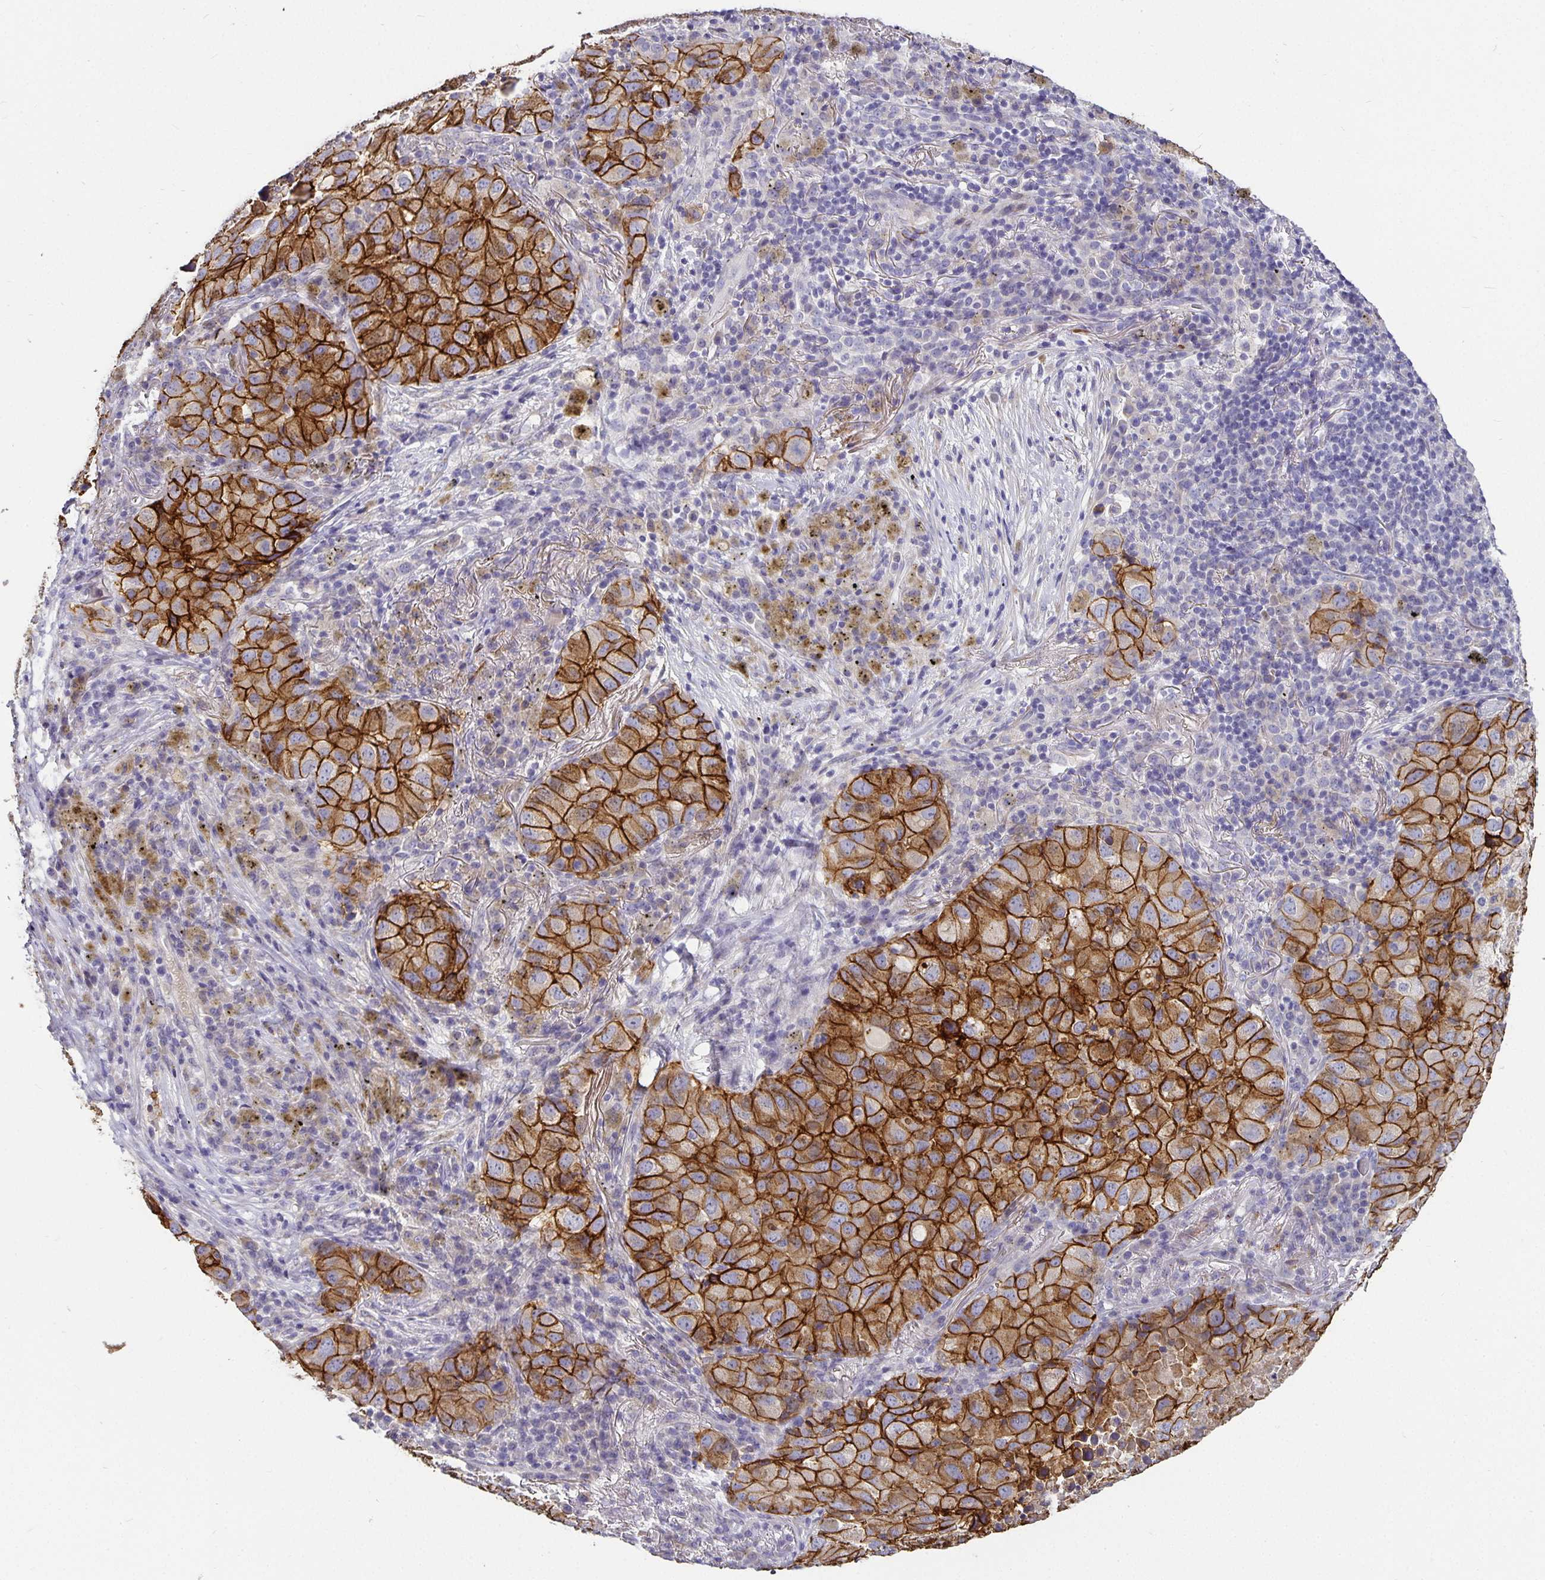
{"staining": {"intensity": "strong", "quantity": ">75%", "location": "cytoplasmic/membranous"}, "tissue": "lung cancer", "cell_type": "Tumor cells", "image_type": "cancer", "snomed": [{"axis": "morphology", "description": "Normal morphology"}, {"axis": "morphology", "description": "Adenocarcinoma, NOS"}, {"axis": "topography", "description": "Lymph node"}, {"axis": "topography", "description": "Lung"}], "caption": "Tumor cells reveal high levels of strong cytoplasmic/membranous expression in about >75% of cells in lung cancer (adenocarcinoma). (DAB = brown stain, brightfield microscopy at high magnification).", "gene": "CA12", "patient": {"sex": "female", "age": 51}}